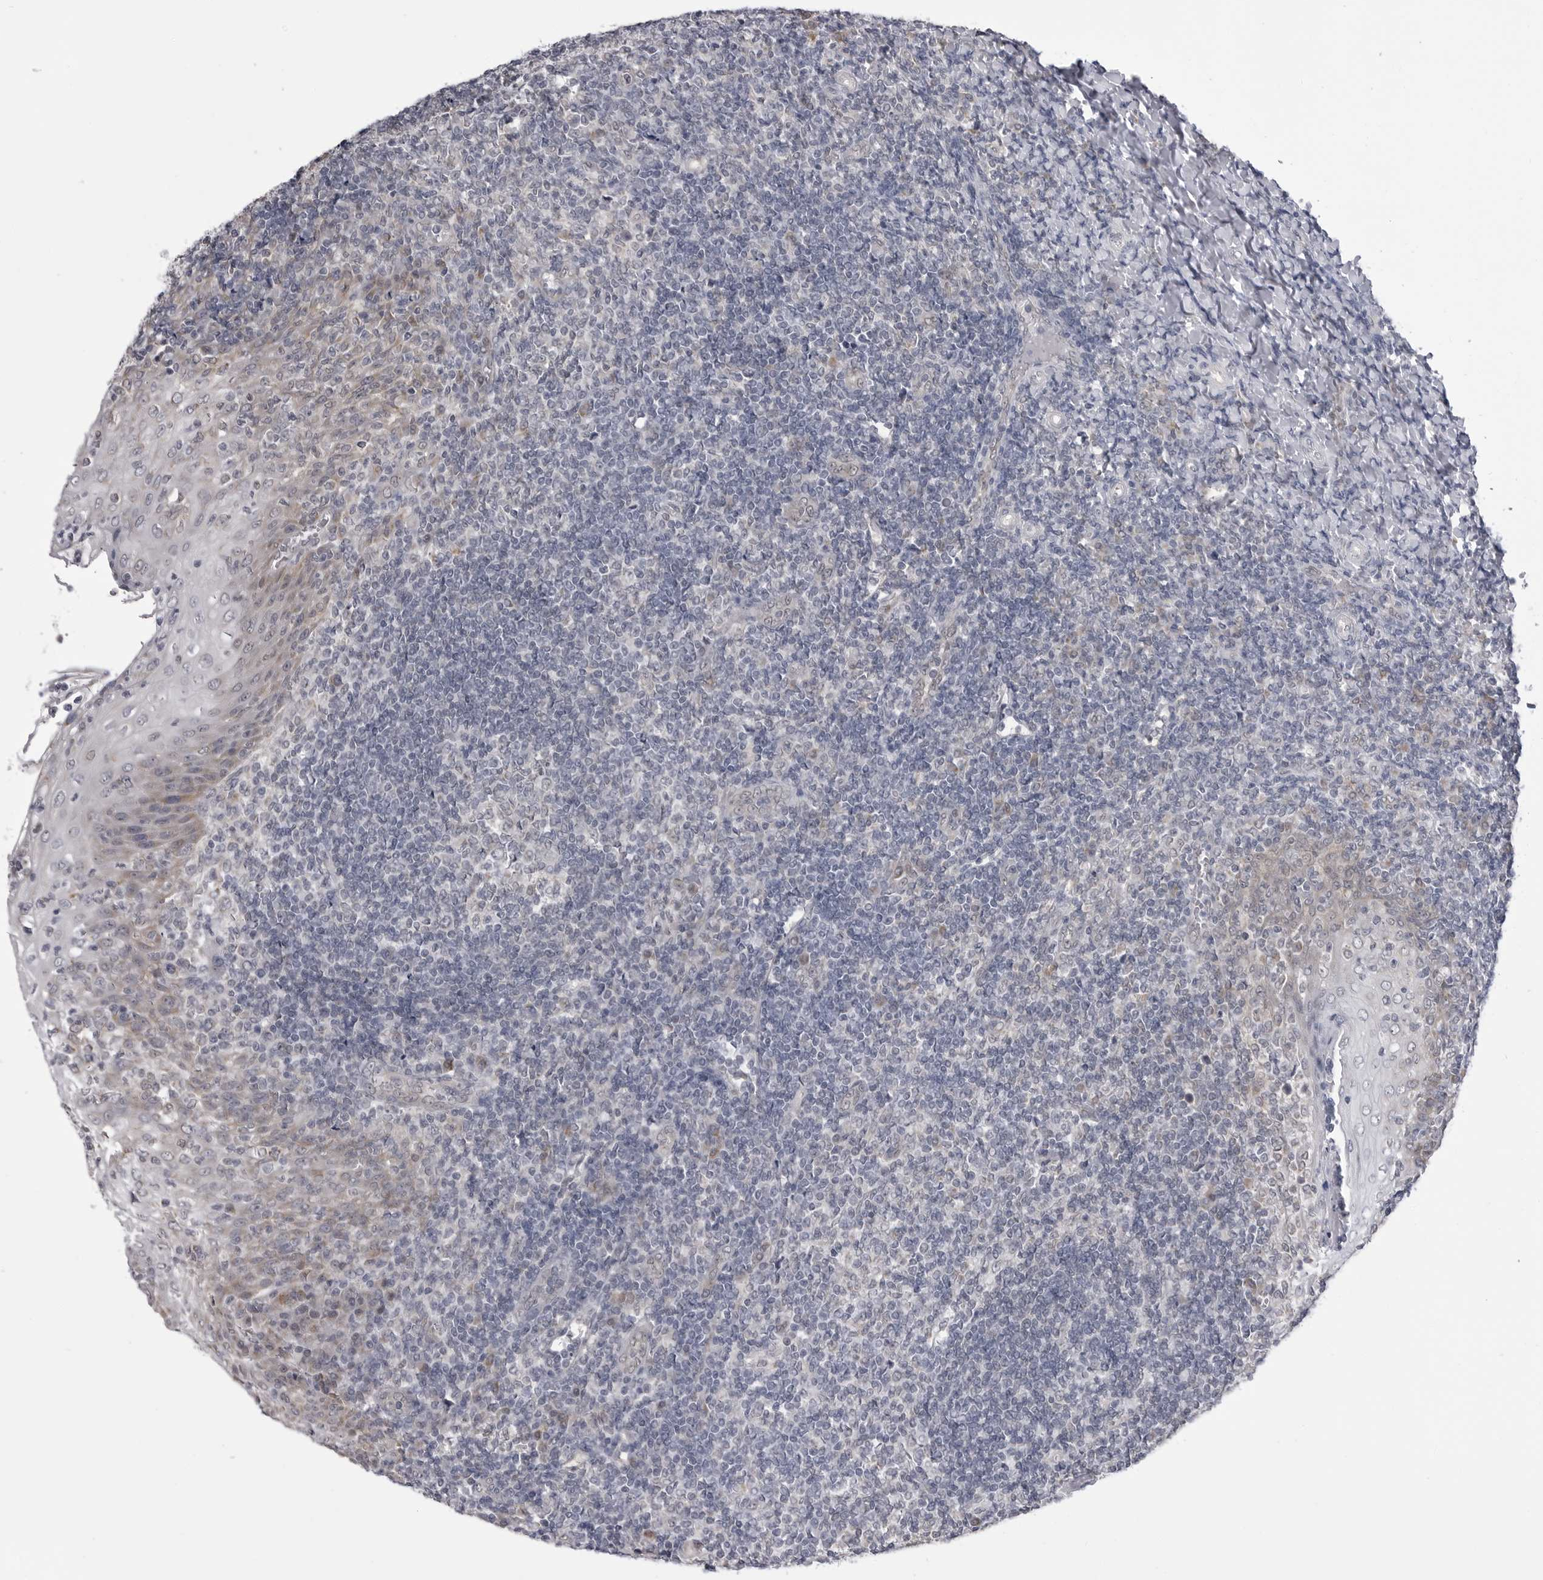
{"staining": {"intensity": "negative", "quantity": "none", "location": "none"}, "tissue": "tonsil", "cell_type": "Germinal center cells", "image_type": "normal", "snomed": [{"axis": "morphology", "description": "Normal tissue, NOS"}, {"axis": "topography", "description": "Tonsil"}], "caption": "Immunohistochemistry of normal human tonsil reveals no positivity in germinal center cells.", "gene": "FH", "patient": {"sex": "female", "age": 19}}